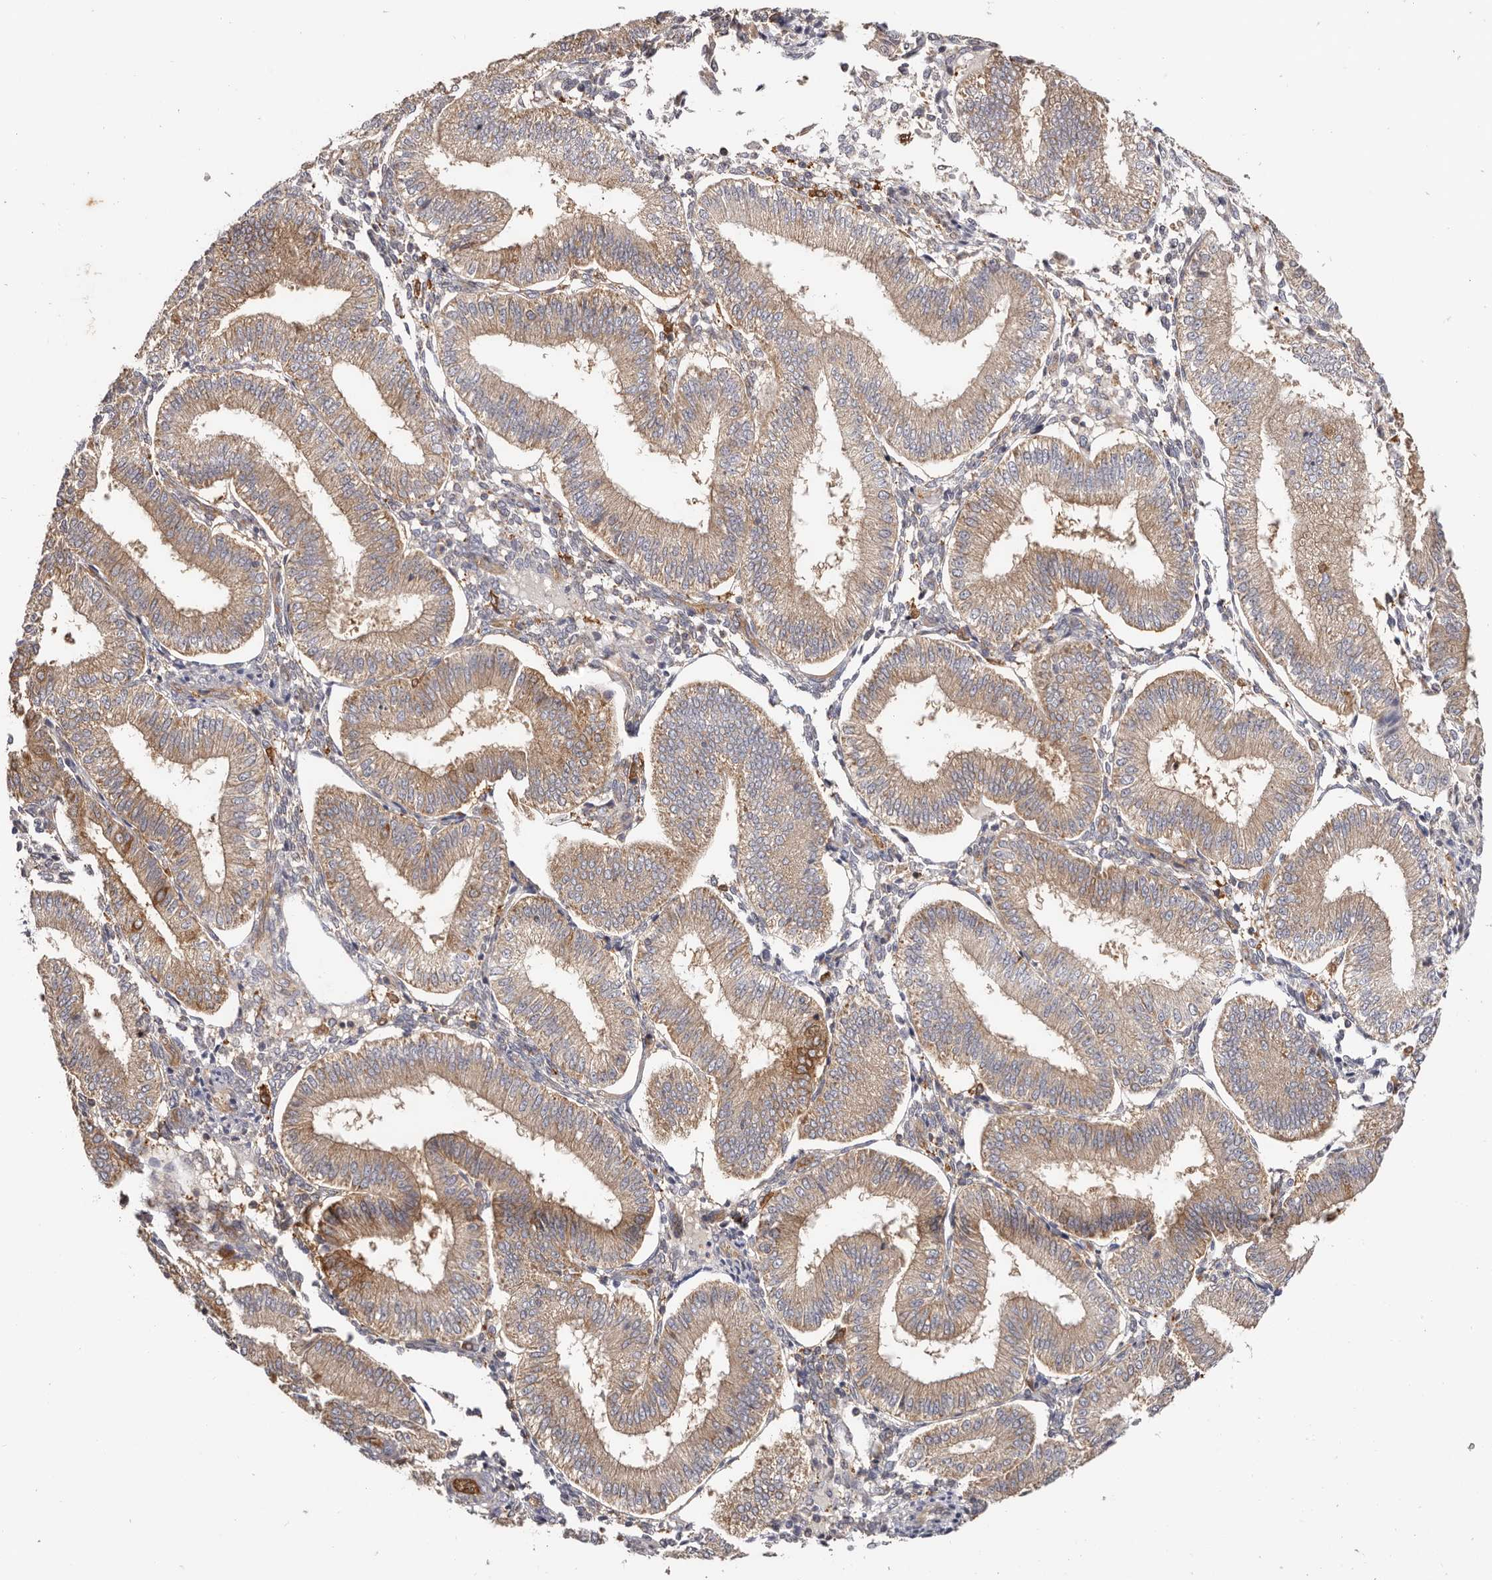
{"staining": {"intensity": "negative", "quantity": "none", "location": "none"}, "tissue": "endometrium", "cell_type": "Cells in endometrial stroma", "image_type": "normal", "snomed": [{"axis": "morphology", "description": "Normal tissue, NOS"}, {"axis": "topography", "description": "Endometrium"}], "caption": "High power microscopy photomicrograph of an immunohistochemistry histopathology image of benign endometrium, revealing no significant positivity in cells in endometrial stroma.", "gene": "LAP3", "patient": {"sex": "female", "age": 39}}